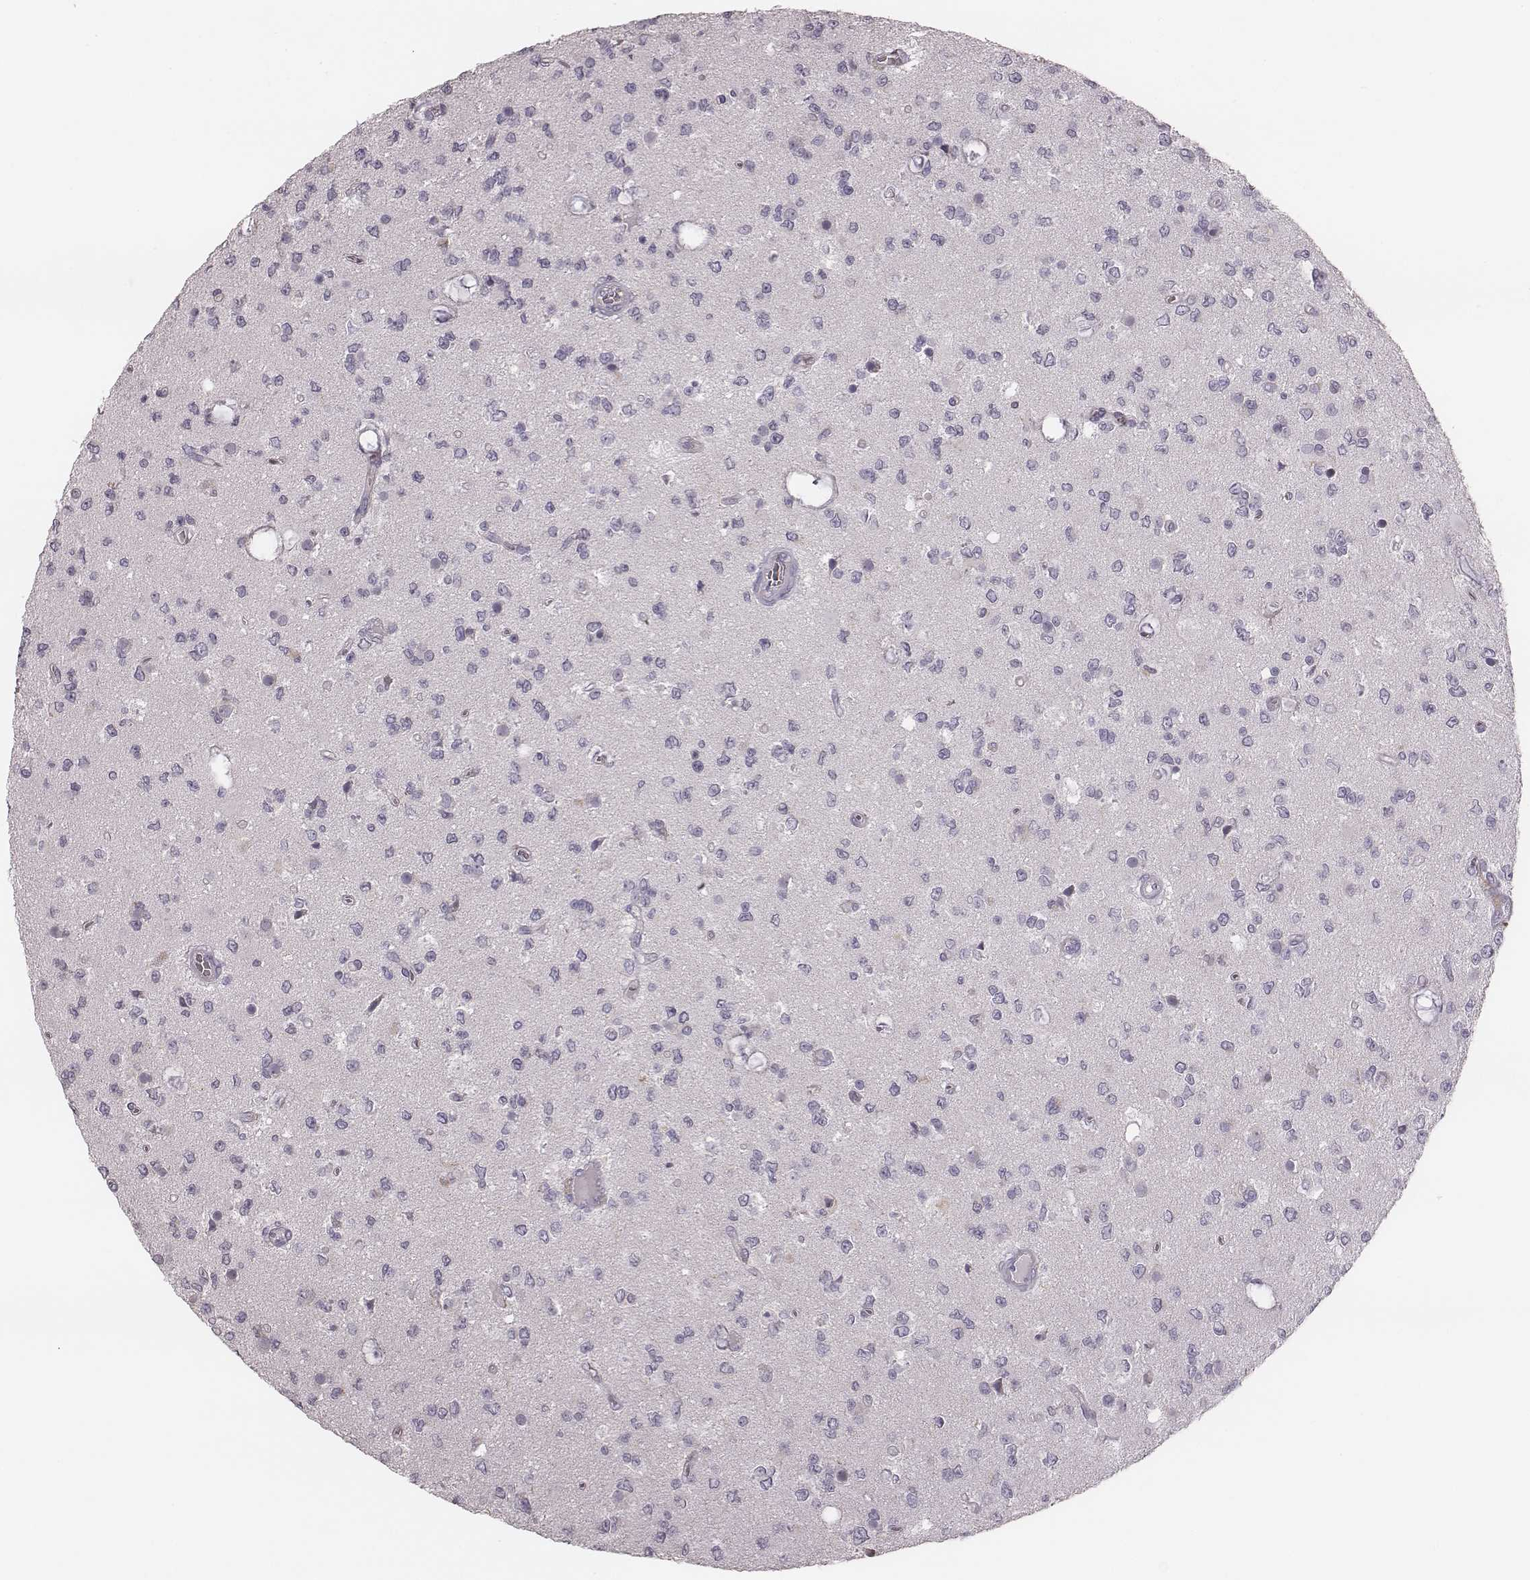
{"staining": {"intensity": "negative", "quantity": "none", "location": "none"}, "tissue": "glioma", "cell_type": "Tumor cells", "image_type": "cancer", "snomed": [{"axis": "morphology", "description": "Glioma, malignant, Low grade"}, {"axis": "topography", "description": "Brain"}], "caption": "Glioma stained for a protein using immunohistochemistry displays no expression tumor cells.", "gene": "SPA17", "patient": {"sex": "female", "age": 45}}